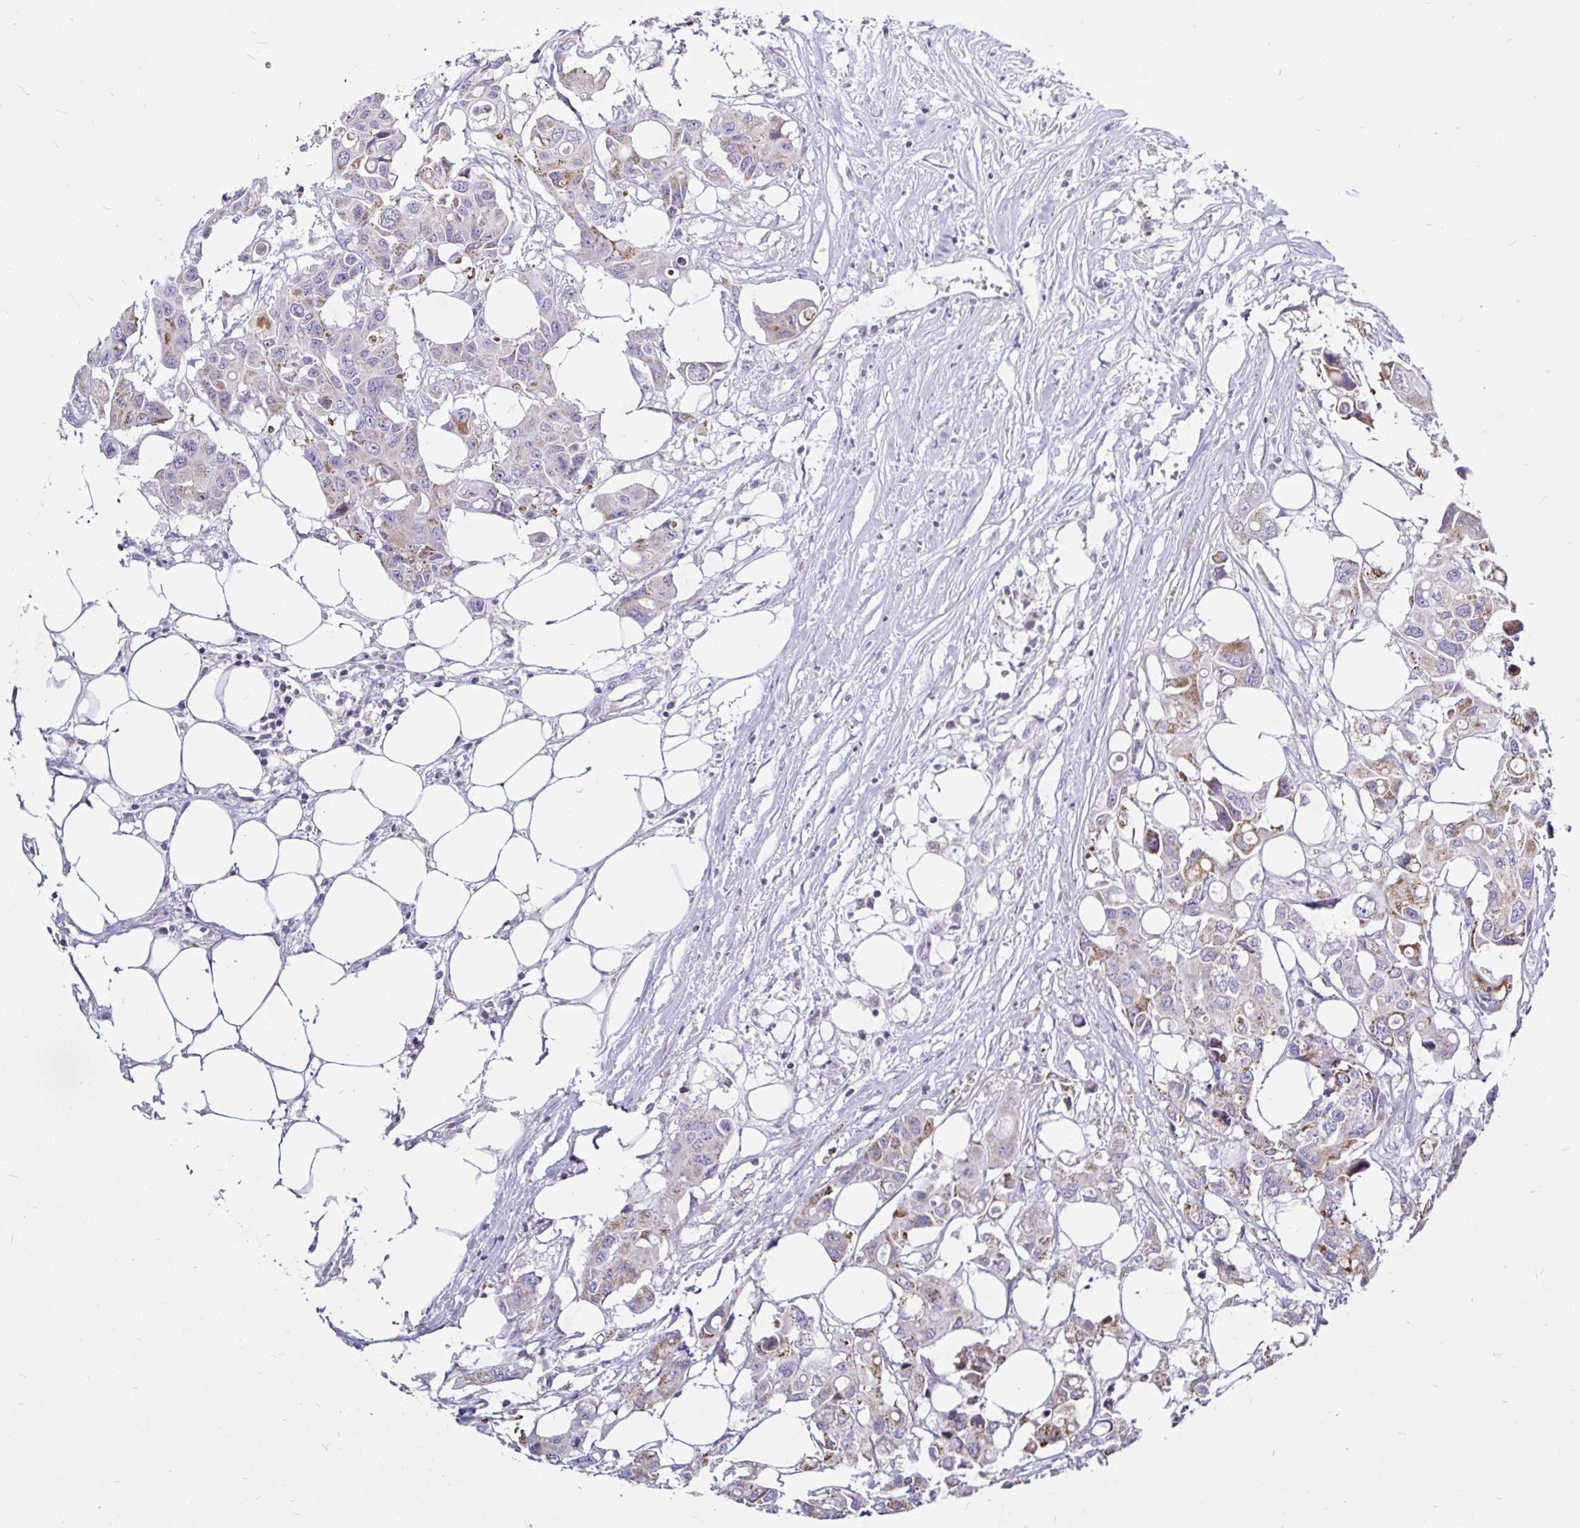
{"staining": {"intensity": "weak", "quantity": "<25%", "location": "cytoplasmic/membranous"}, "tissue": "colorectal cancer", "cell_type": "Tumor cells", "image_type": "cancer", "snomed": [{"axis": "morphology", "description": "Adenocarcinoma, NOS"}, {"axis": "topography", "description": "Colon"}], "caption": "IHC histopathology image of colorectal cancer (adenocarcinoma) stained for a protein (brown), which shows no positivity in tumor cells. Brightfield microscopy of immunohistochemistry stained with DAB (3,3'-diaminobenzidine) (brown) and hematoxylin (blue), captured at high magnification.", "gene": "PGAM2", "patient": {"sex": "male", "age": 77}}